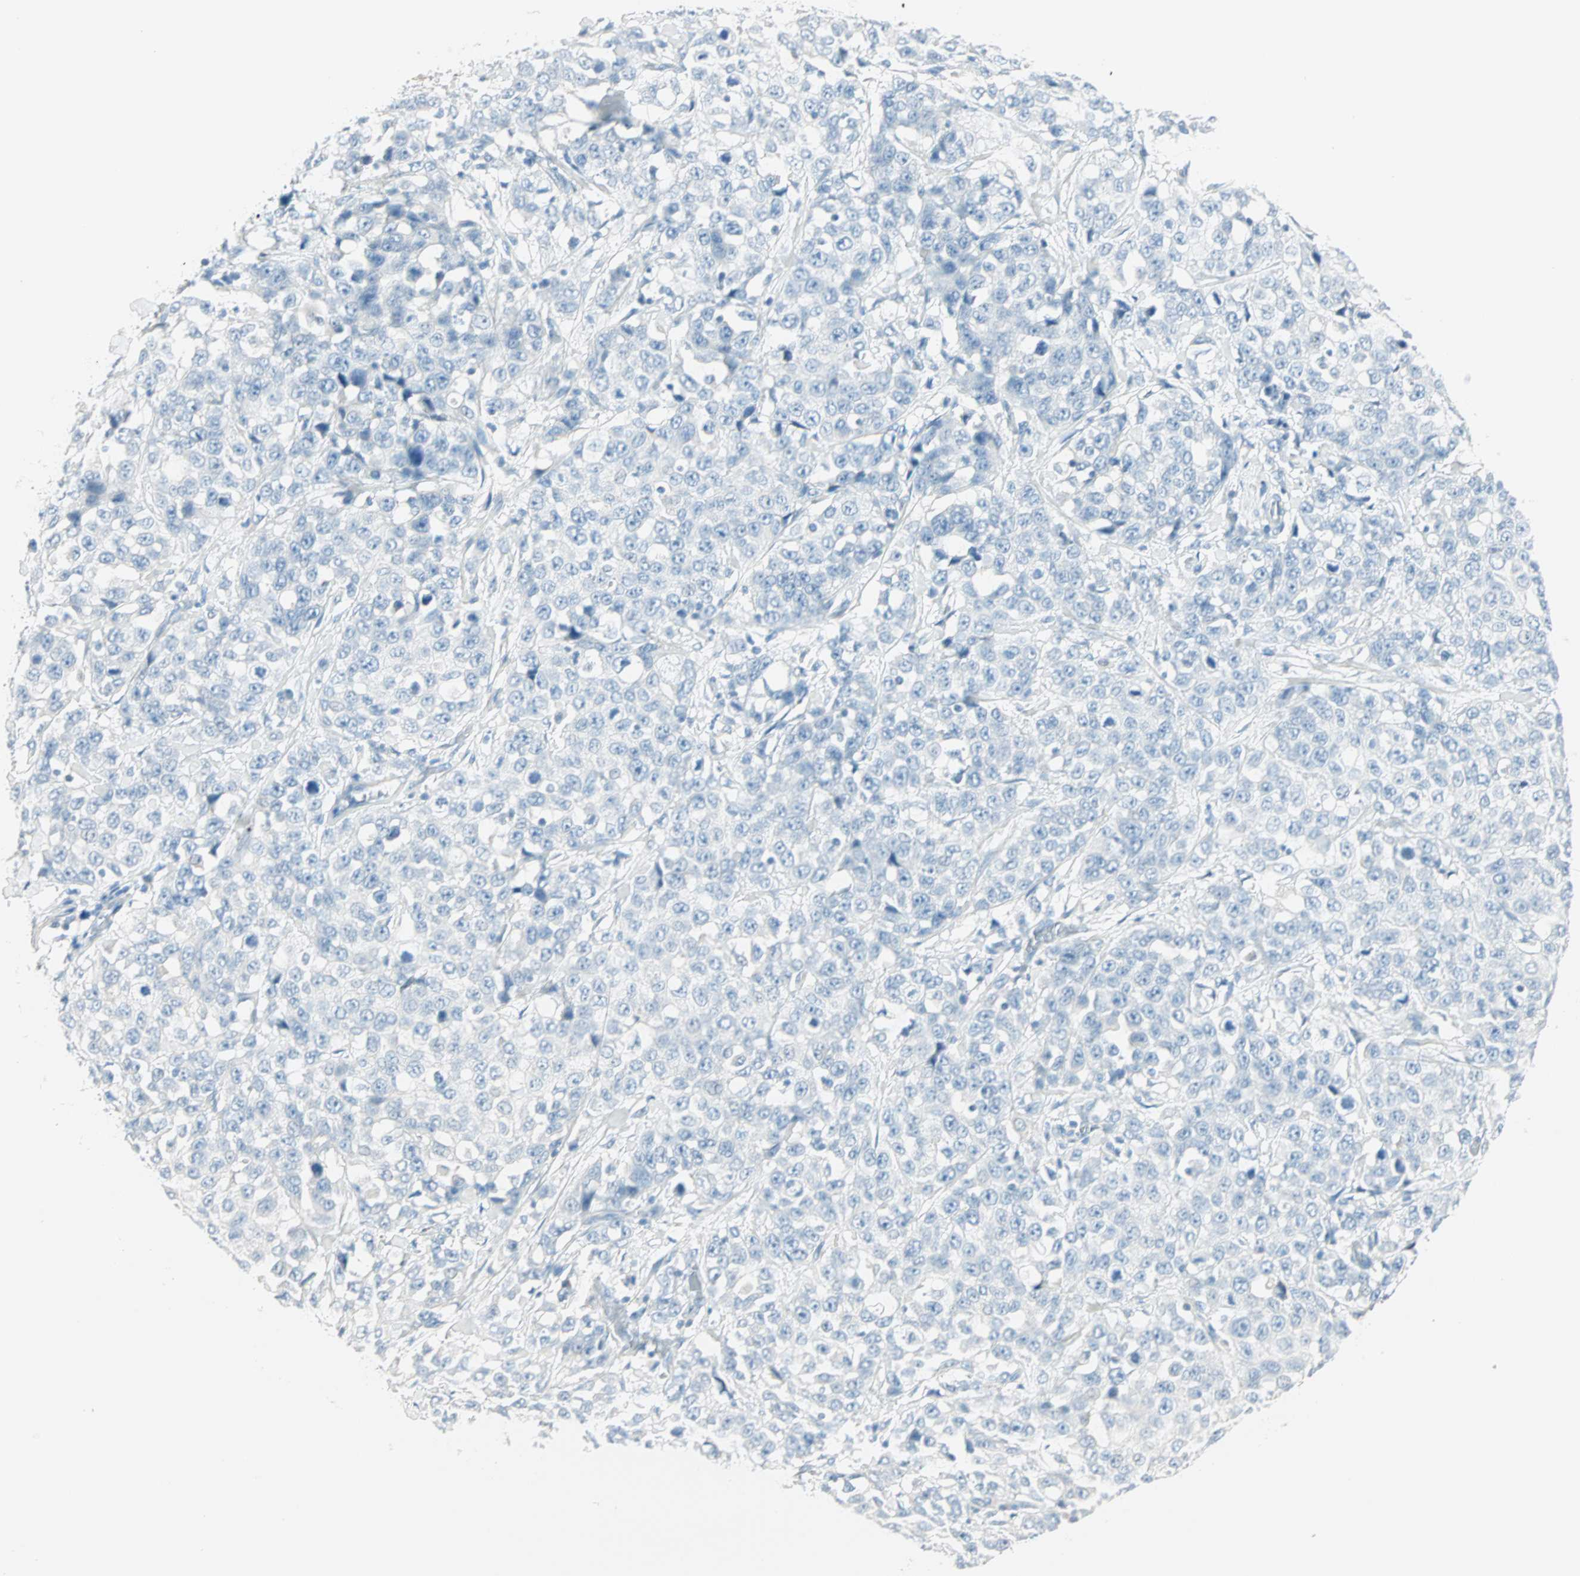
{"staining": {"intensity": "negative", "quantity": "none", "location": "none"}, "tissue": "stomach cancer", "cell_type": "Tumor cells", "image_type": "cancer", "snomed": [{"axis": "morphology", "description": "Normal tissue, NOS"}, {"axis": "morphology", "description": "Adenocarcinoma, NOS"}, {"axis": "topography", "description": "Stomach"}], "caption": "There is no significant positivity in tumor cells of stomach adenocarcinoma.", "gene": "SULT1C2", "patient": {"sex": "male", "age": 48}}